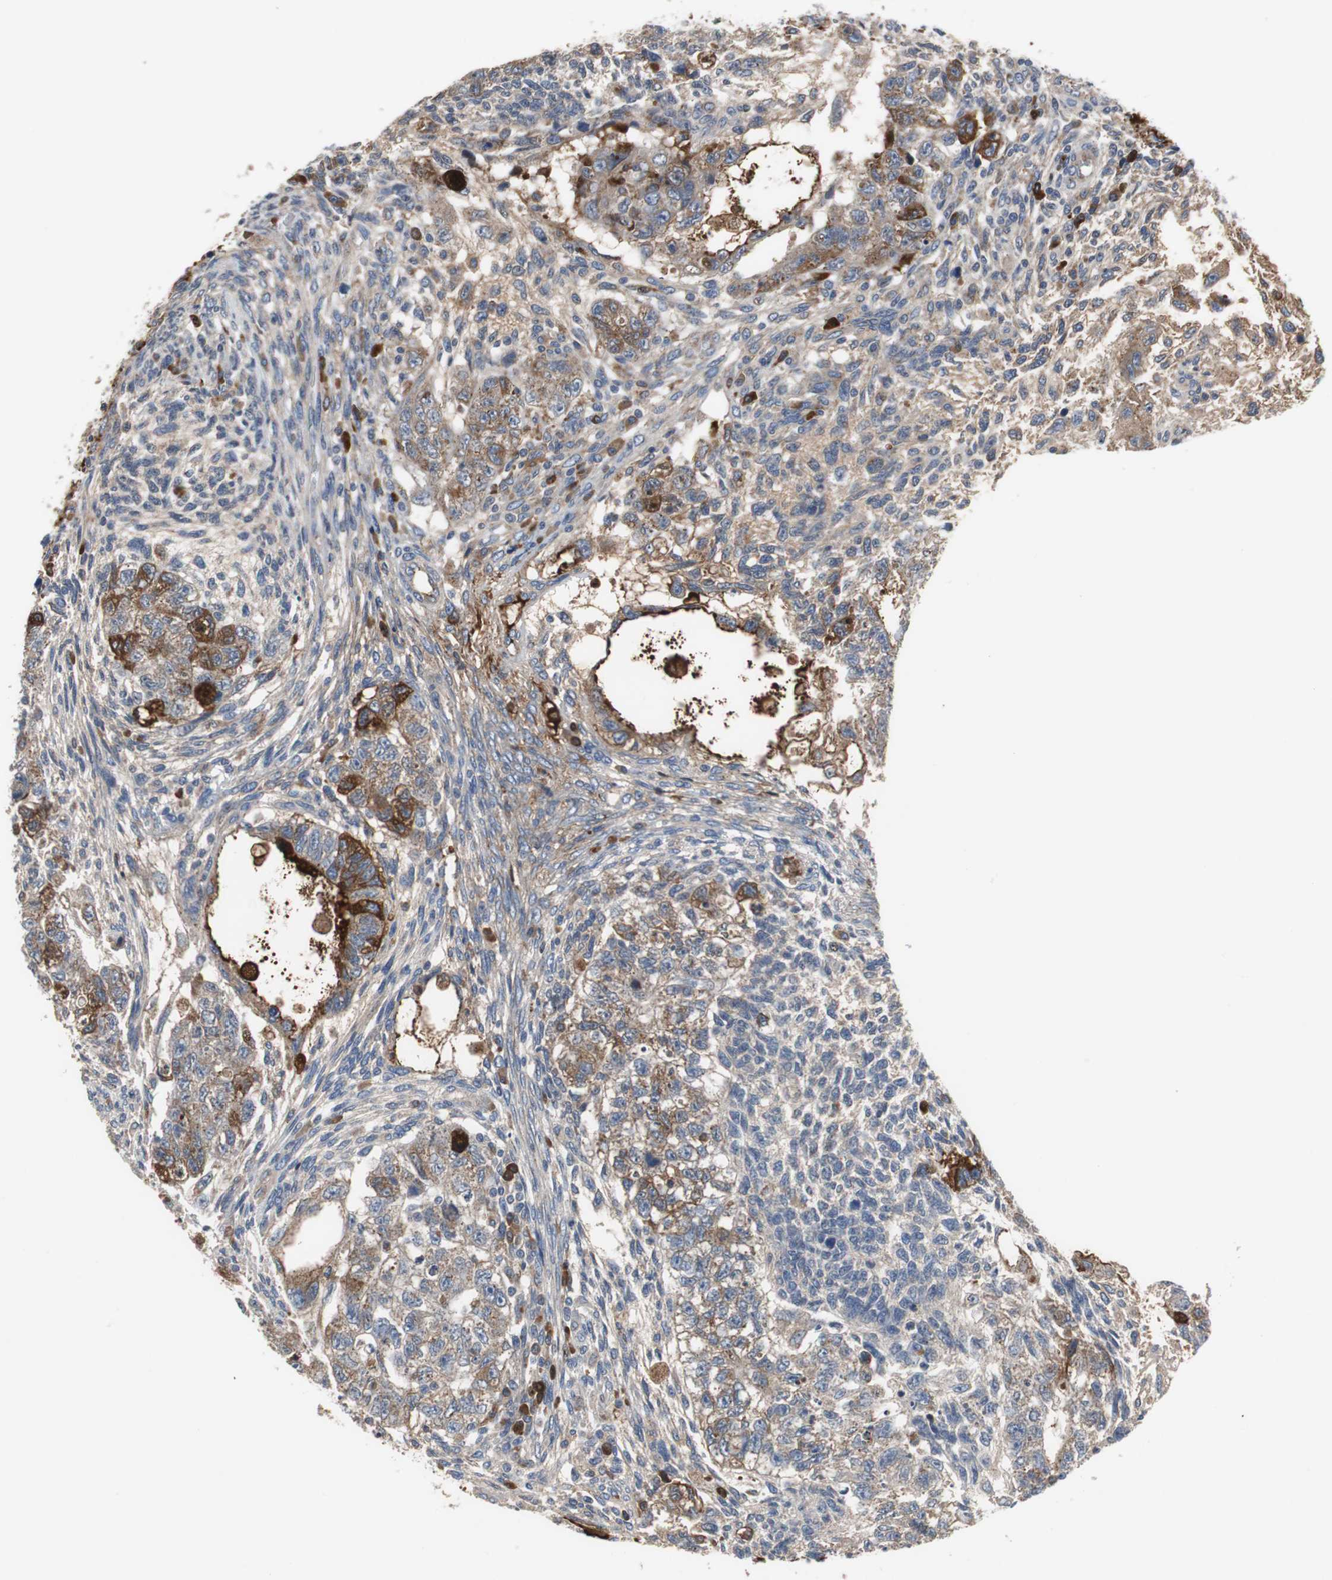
{"staining": {"intensity": "weak", "quantity": "25%-75%", "location": "cytoplasmic/membranous"}, "tissue": "testis cancer", "cell_type": "Tumor cells", "image_type": "cancer", "snomed": [{"axis": "morphology", "description": "Normal tissue, NOS"}, {"axis": "morphology", "description": "Carcinoma, Embryonal, NOS"}, {"axis": "topography", "description": "Testis"}], "caption": "Human testis embryonal carcinoma stained with a brown dye exhibits weak cytoplasmic/membranous positive expression in approximately 25%-75% of tumor cells.", "gene": "SORT1", "patient": {"sex": "male", "age": 36}}